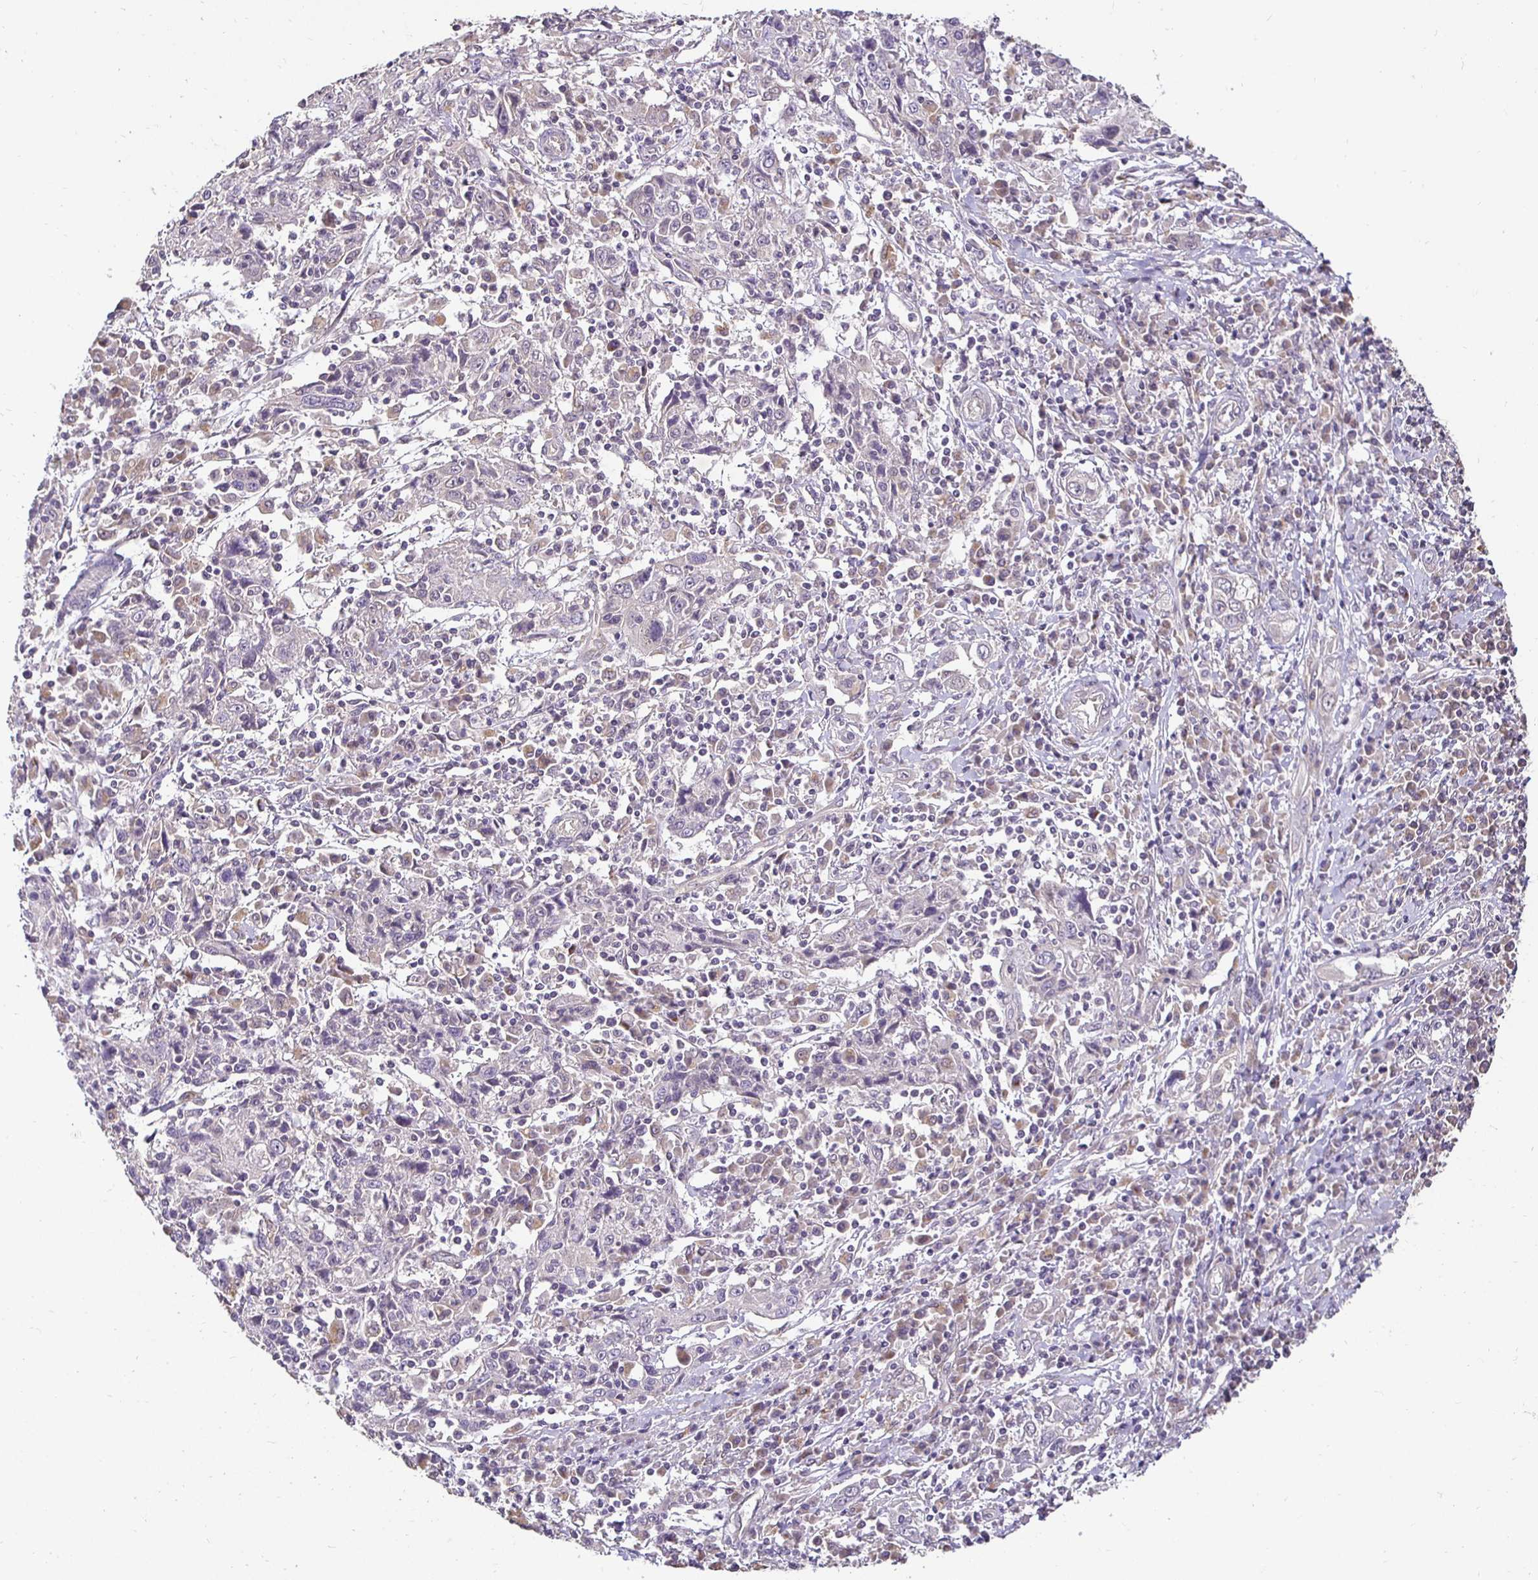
{"staining": {"intensity": "negative", "quantity": "none", "location": "none"}, "tissue": "cervical cancer", "cell_type": "Tumor cells", "image_type": "cancer", "snomed": [{"axis": "morphology", "description": "Squamous cell carcinoma, NOS"}, {"axis": "topography", "description": "Cervix"}], "caption": "The immunohistochemistry histopathology image has no significant staining in tumor cells of cervical squamous cell carcinoma tissue.", "gene": "RHEBL1", "patient": {"sex": "female", "age": 46}}